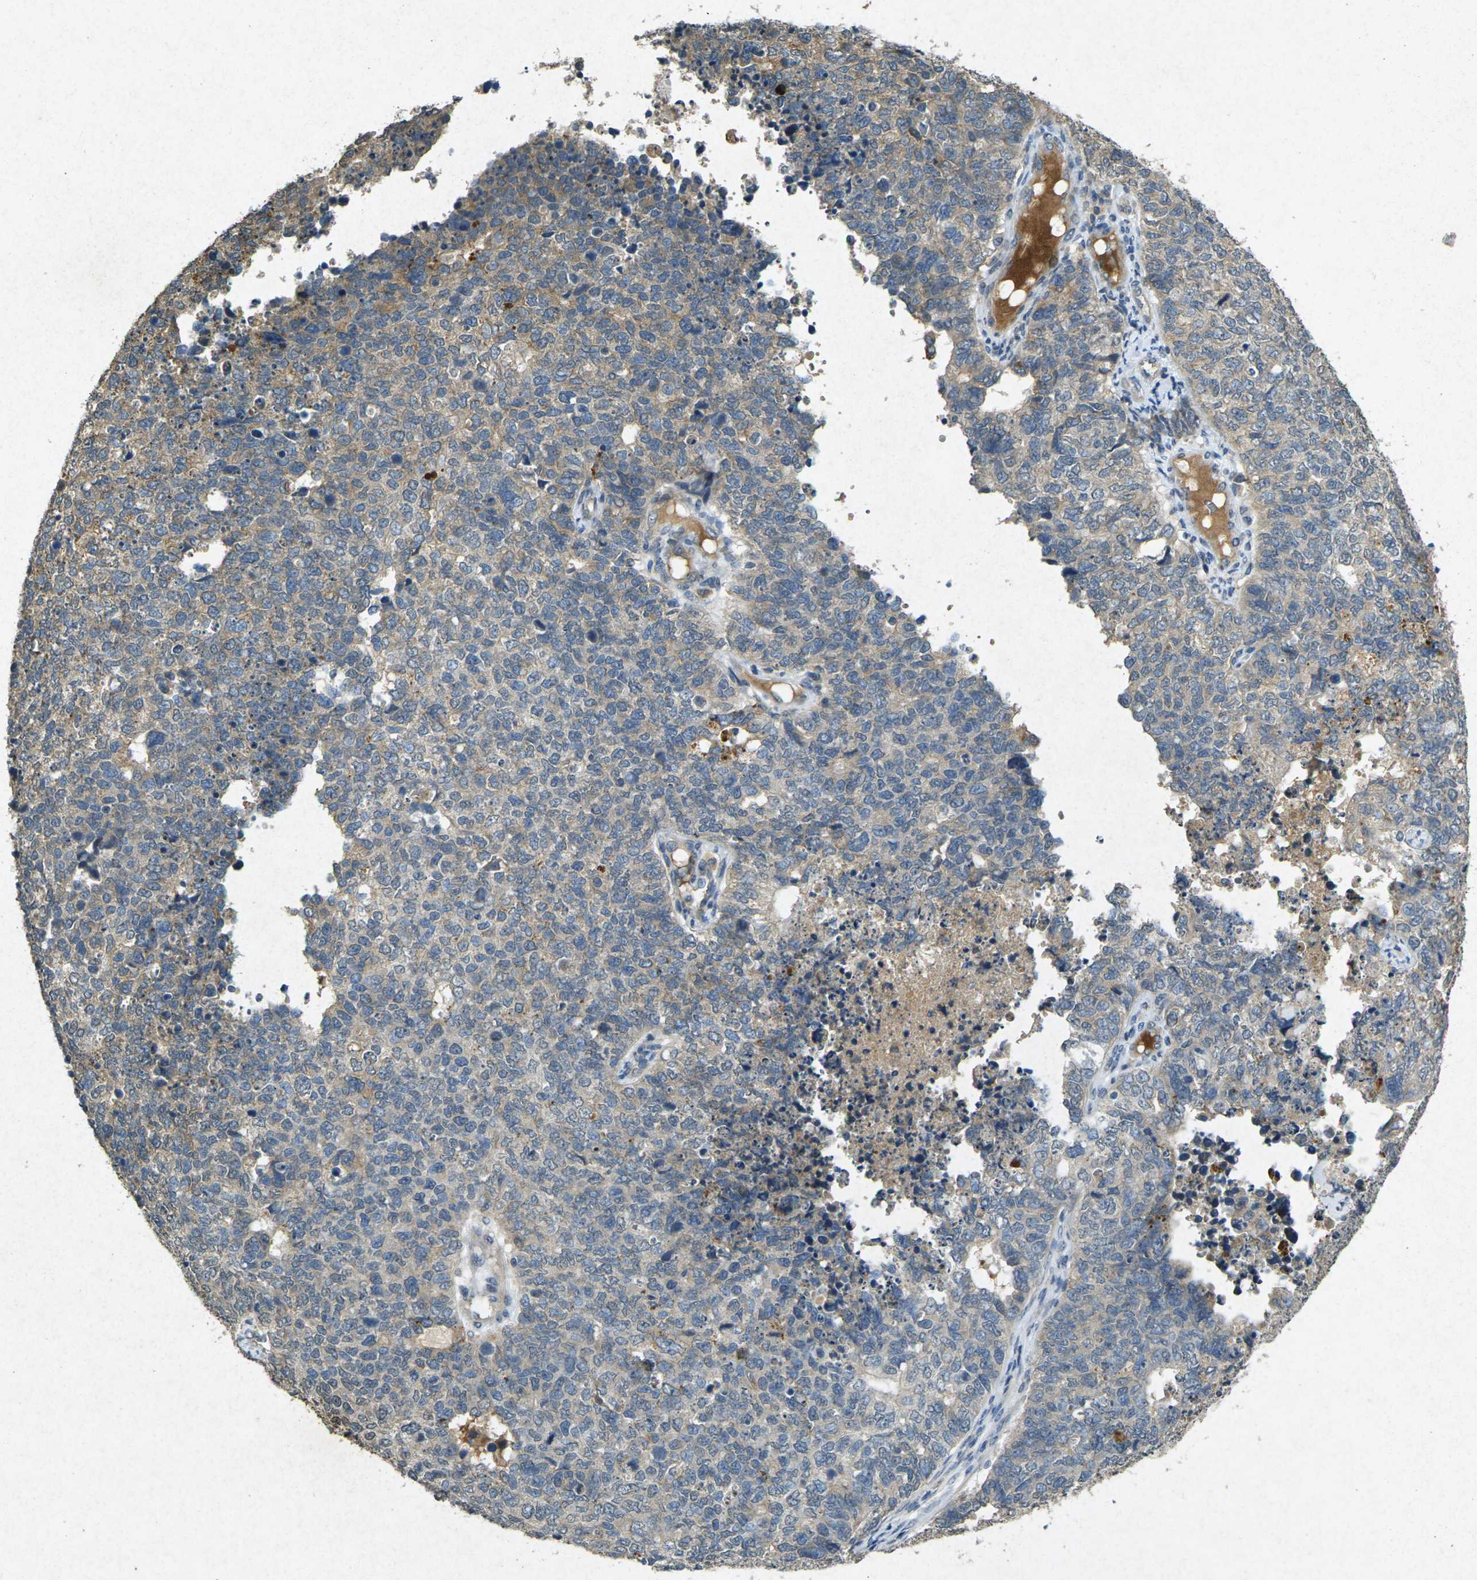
{"staining": {"intensity": "moderate", "quantity": ">75%", "location": "cytoplasmic/membranous"}, "tissue": "cervical cancer", "cell_type": "Tumor cells", "image_type": "cancer", "snomed": [{"axis": "morphology", "description": "Squamous cell carcinoma, NOS"}, {"axis": "topography", "description": "Cervix"}], "caption": "Immunohistochemistry (IHC) (DAB) staining of cervical cancer exhibits moderate cytoplasmic/membranous protein positivity in about >75% of tumor cells. (Brightfield microscopy of DAB IHC at high magnification).", "gene": "RGMA", "patient": {"sex": "female", "age": 63}}